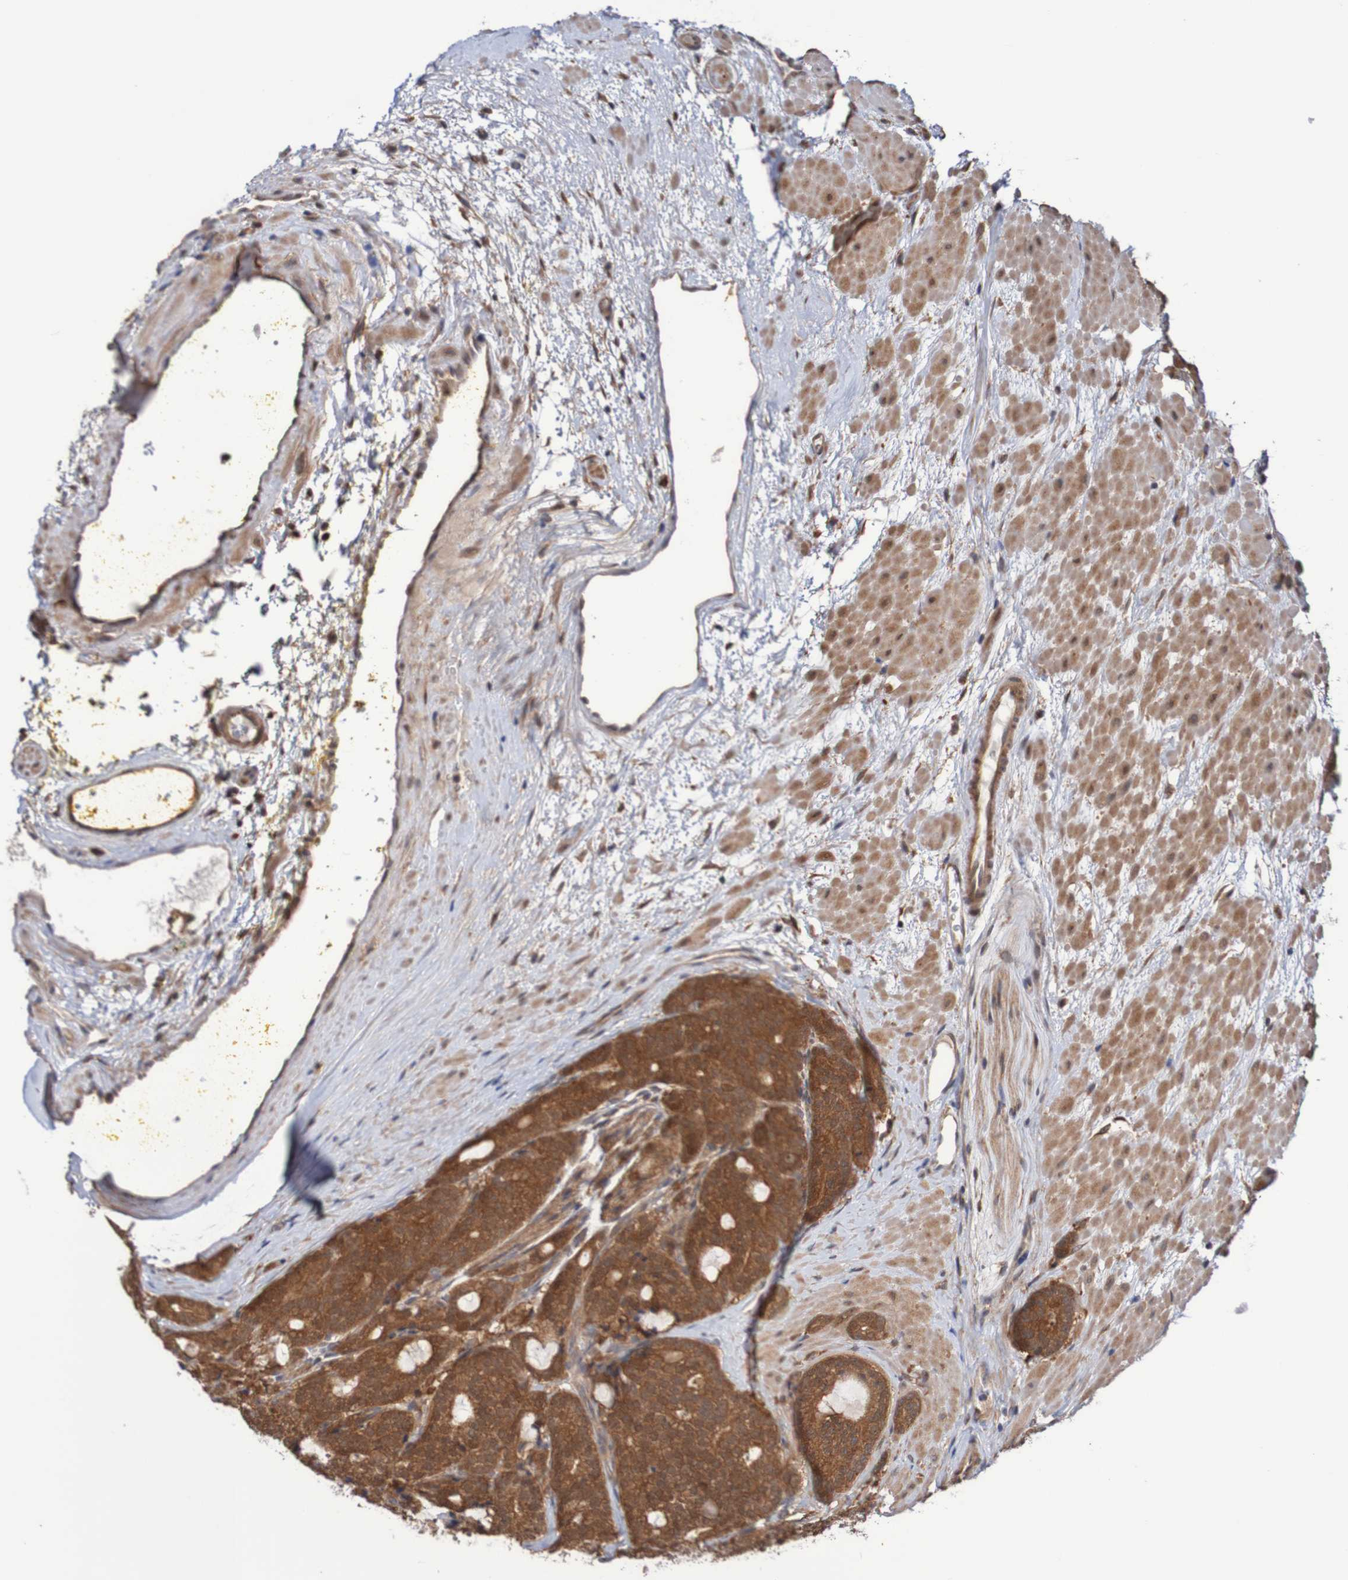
{"staining": {"intensity": "moderate", "quantity": ">75%", "location": "cytoplasmic/membranous"}, "tissue": "prostate cancer", "cell_type": "Tumor cells", "image_type": "cancer", "snomed": [{"axis": "morphology", "description": "Adenocarcinoma, High grade"}, {"axis": "topography", "description": "Prostate"}], "caption": "A brown stain shows moderate cytoplasmic/membranous expression of a protein in prostate high-grade adenocarcinoma tumor cells. The protein is stained brown, and the nuclei are stained in blue (DAB (3,3'-diaminobenzidine) IHC with brightfield microscopy, high magnification).", "gene": "PHPT1", "patient": {"sex": "male", "age": 61}}